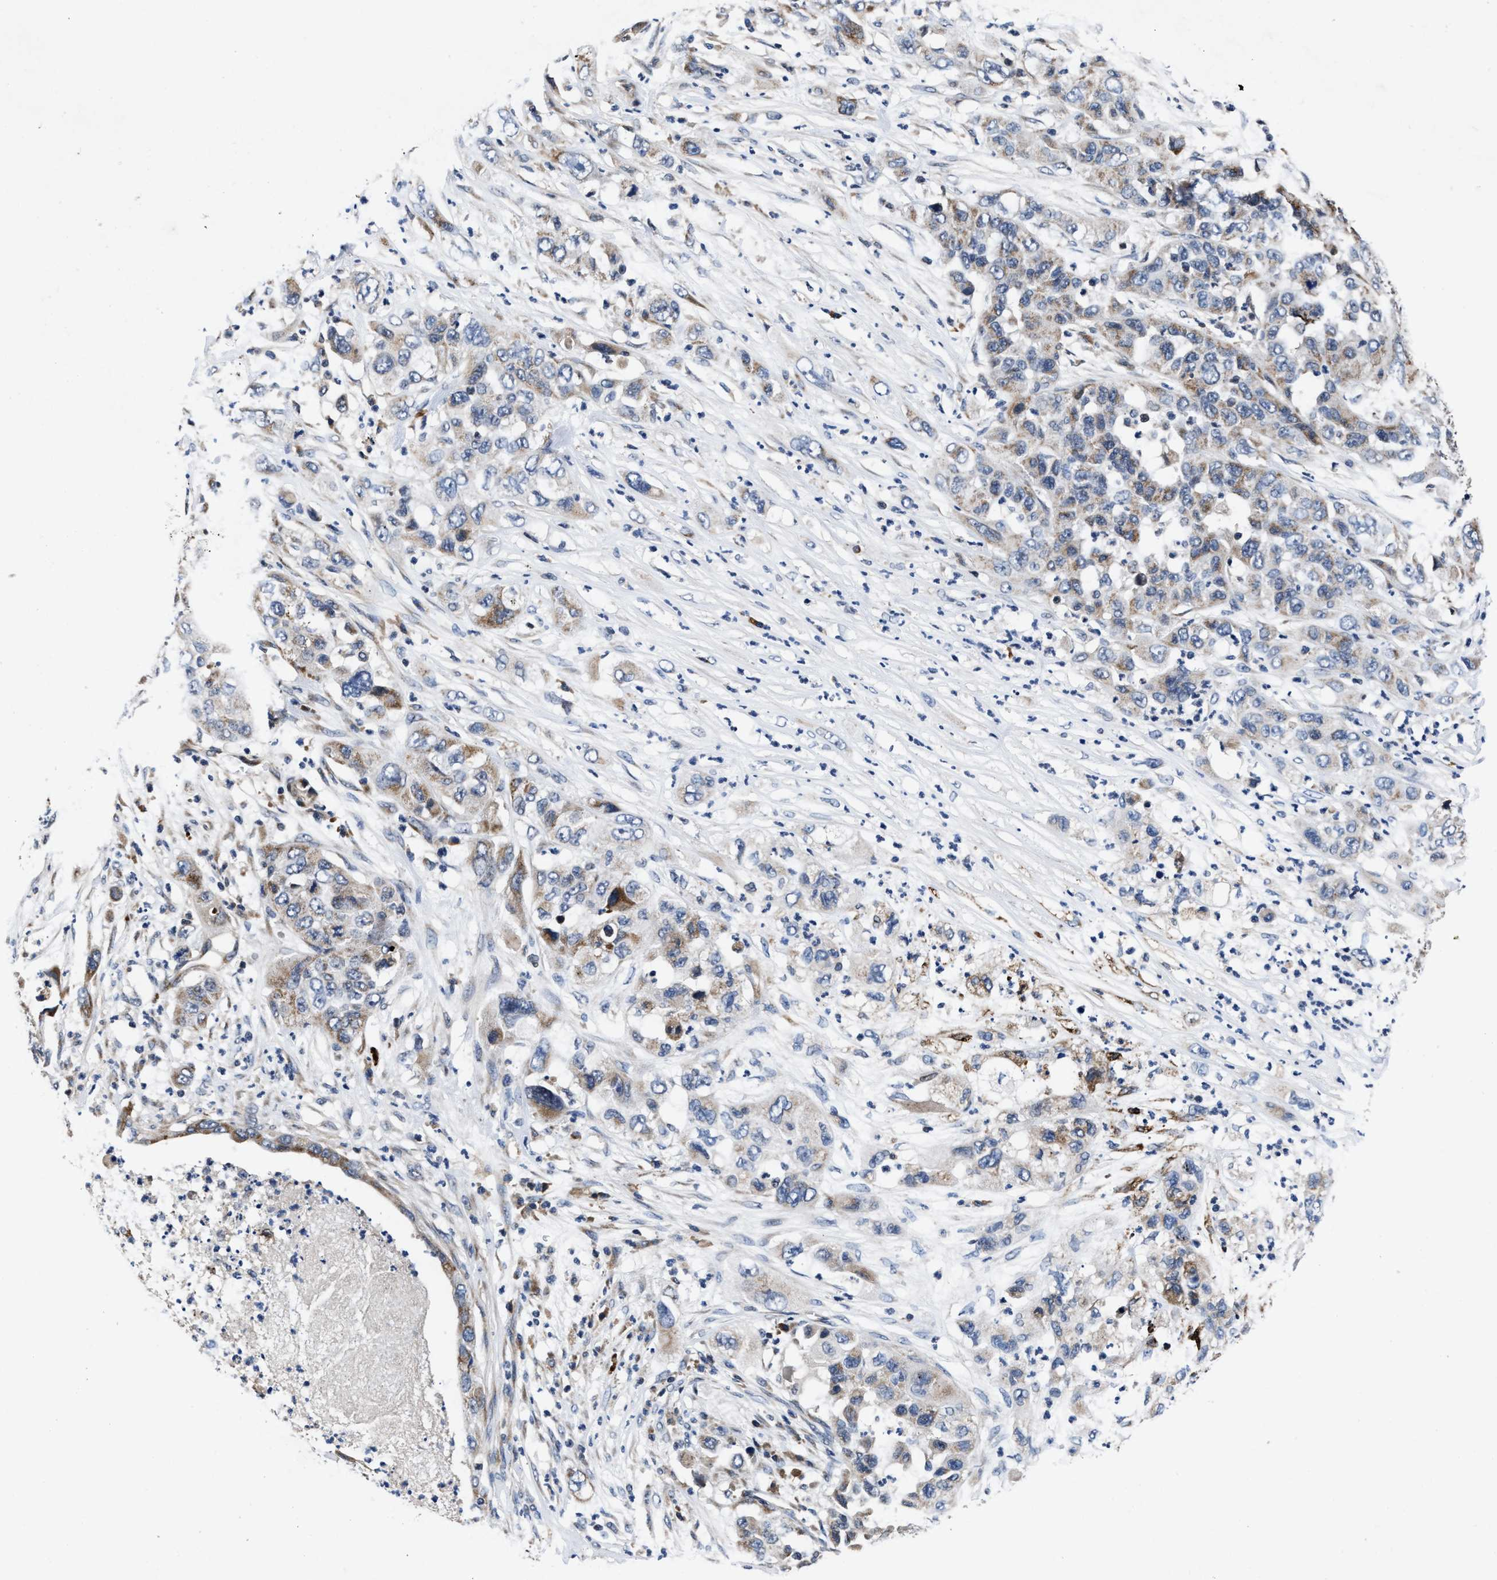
{"staining": {"intensity": "moderate", "quantity": "25%-75%", "location": "cytoplasmic/membranous"}, "tissue": "pancreatic cancer", "cell_type": "Tumor cells", "image_type": "cancer", "snomed": [{"axis": "morphology", "description": "Adenocarcinoma, NOS"}, {"axis": "topography", "description": "Pancreas"}], "caption": "The histopathology image reveals a brown stain indicating the presence of a protein in the cytoplasmic/membranous of tumor cells in pancreatic cancer.", "gene": "TMEM53", "patient": {"sex": "female", "age": 78}}